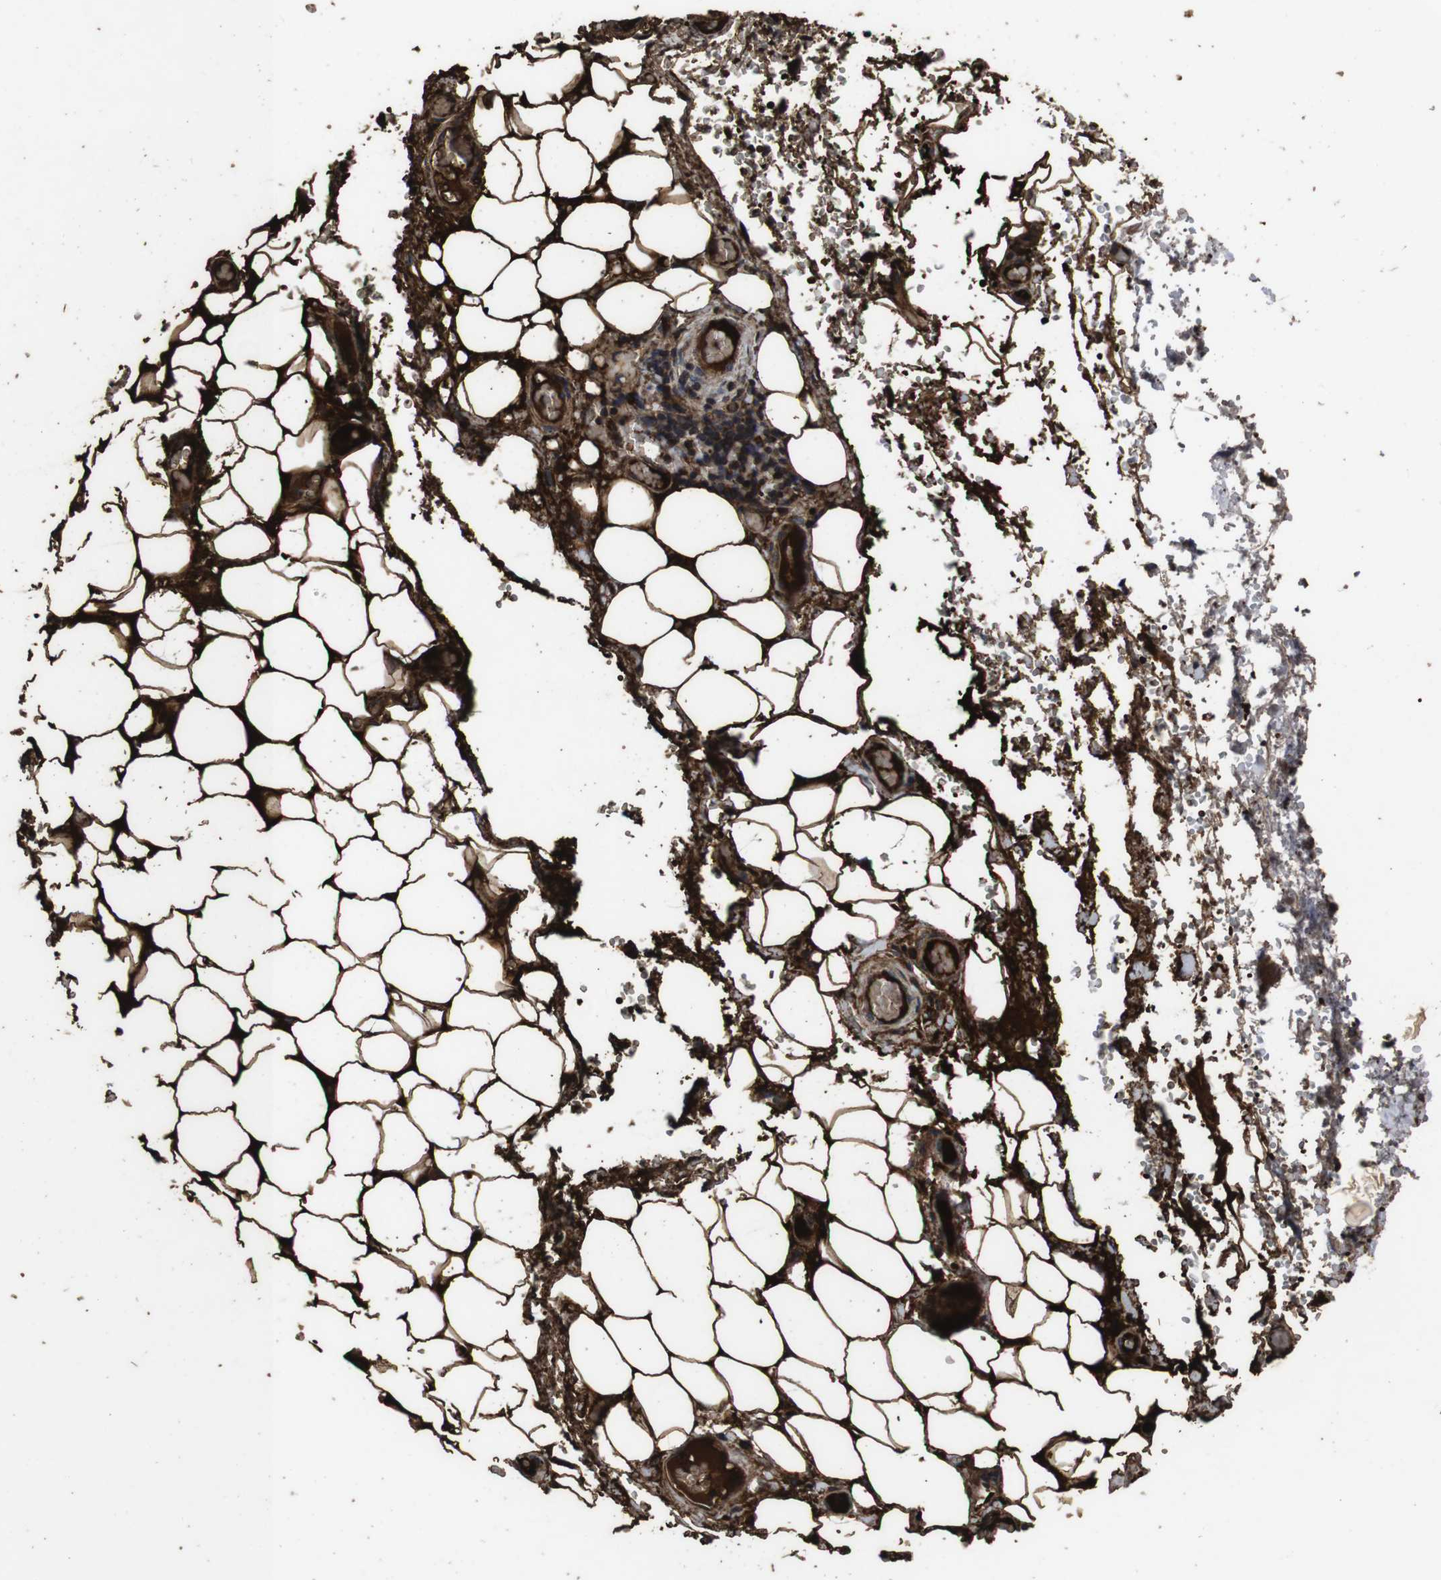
{"staining": {"intensity": "strong", "quantity": ">75%", "location": "cytoplasmic/membranous"}, "tissue": "adipose tissue", "cell_type": "Adipocytes", "image_type": "normal", "snomed": [{"axis": "morphology", "description": "Normal tissue, NOS"}, {"axis": "morphology", "description": "Adenocarcinoma, NOS"}, {"axis": "topography", "description": "Esophagus"}], "caption": "Benign adipose tissue demonstrates strong cytoplasmic/membranous positivity in about >75% of adipocytes.", "gene": "SMYD3", "patient": {"sex": "male", "age": 62}}